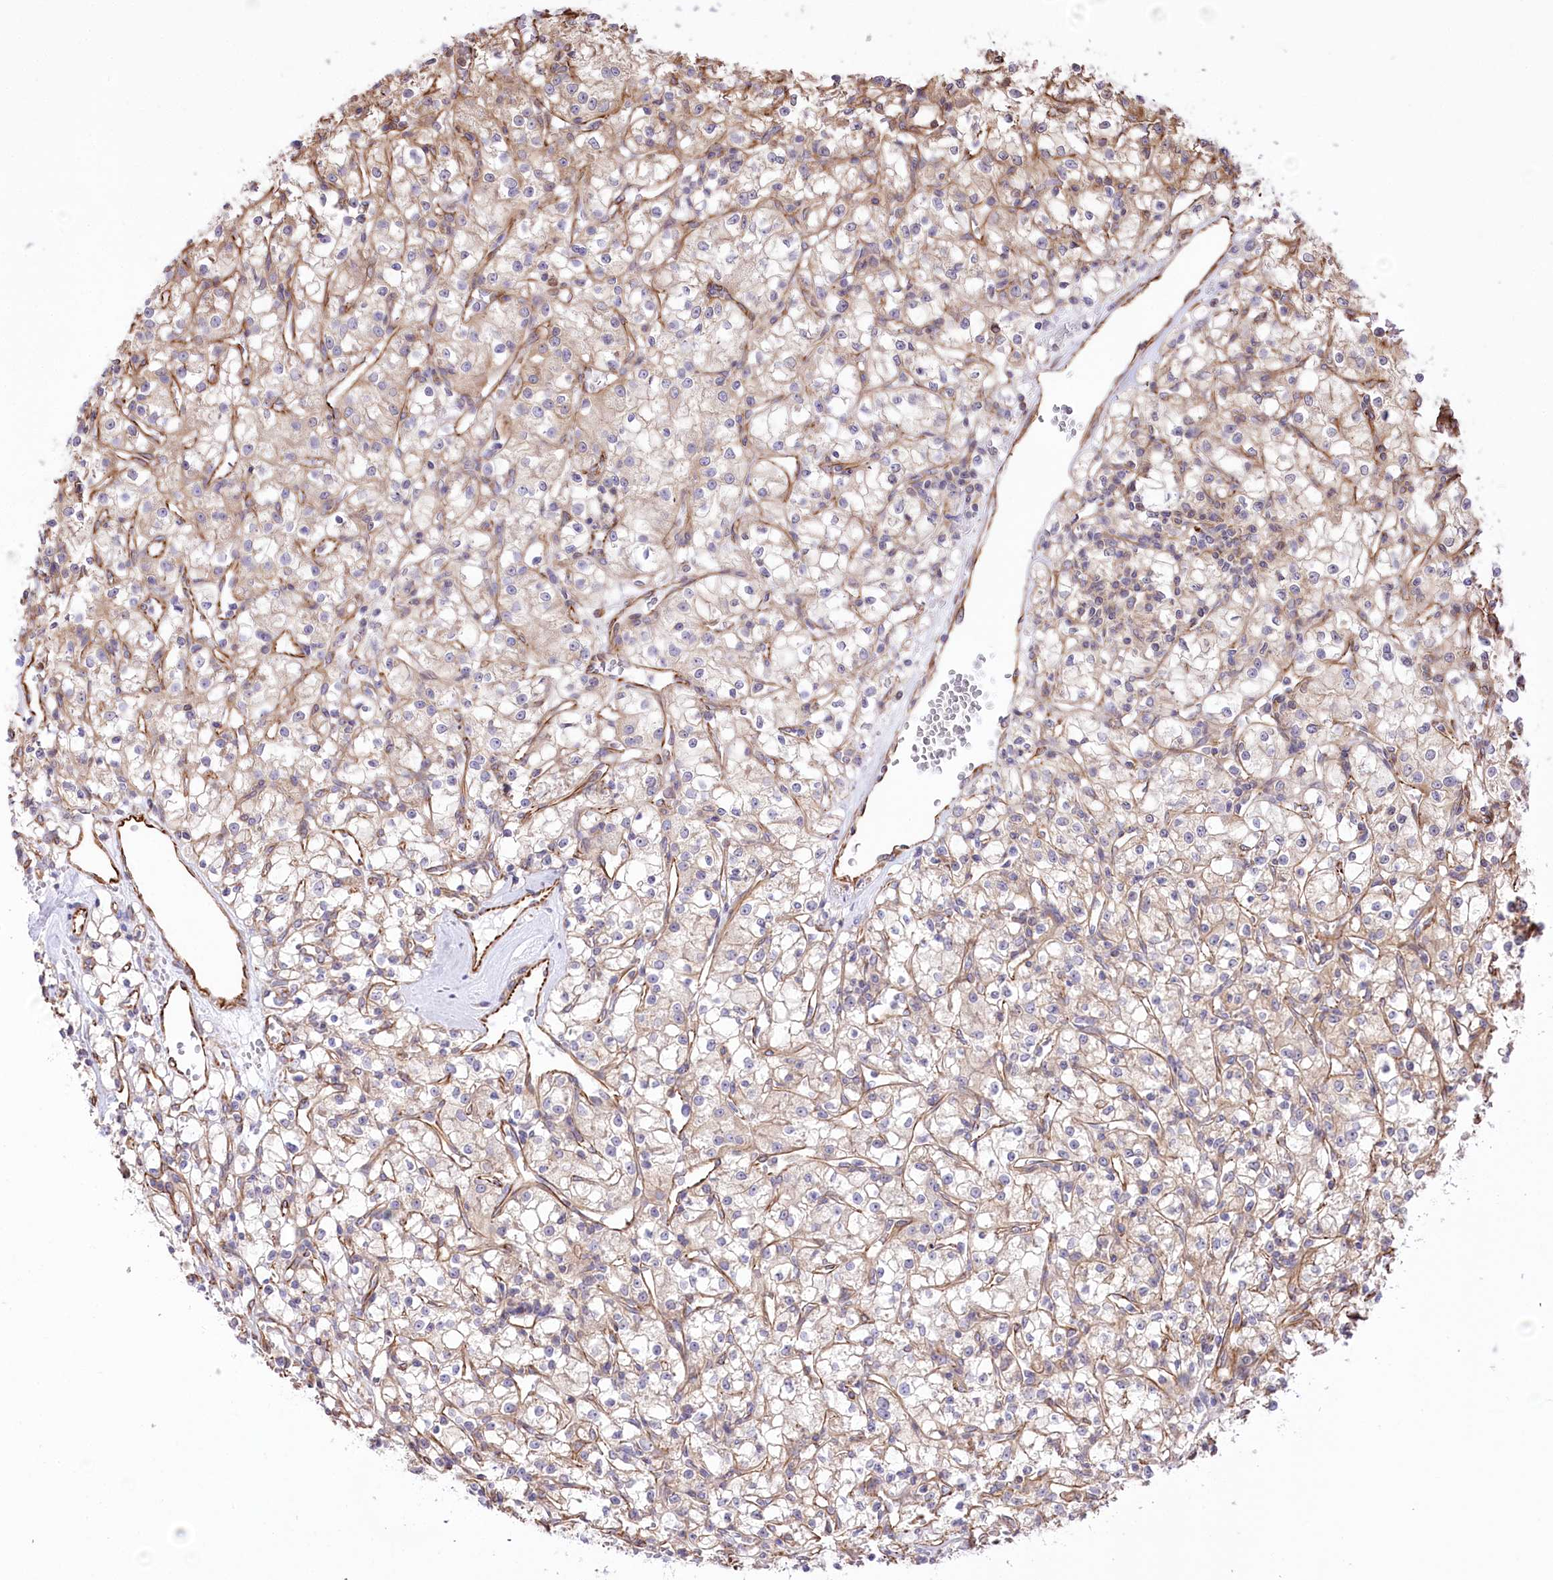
{"staining": {"intensity": "weak", "quantity": "25%-75%", "location": "cytoplasmic/membranous"}, "tissue": "renal cancer", "cell_type": "Tumor cells", "image_type": "cancer", "snomed": [{"axis": "morphology", "description": "Adenocarcinoma, NOS"}, {"axis": "topography", "description": "Kidney"}], "caption": "Renal adenocarcinoma stained with DAB (3,3'-diaminobenzidine) immunohistochemistry (IHC) reveals low levels of weak cytoplasmic/membranous staining in about 25%-75% of tumor cells.", "gene": "TTC1", "patient": {"sex": "female", "age": 59}}